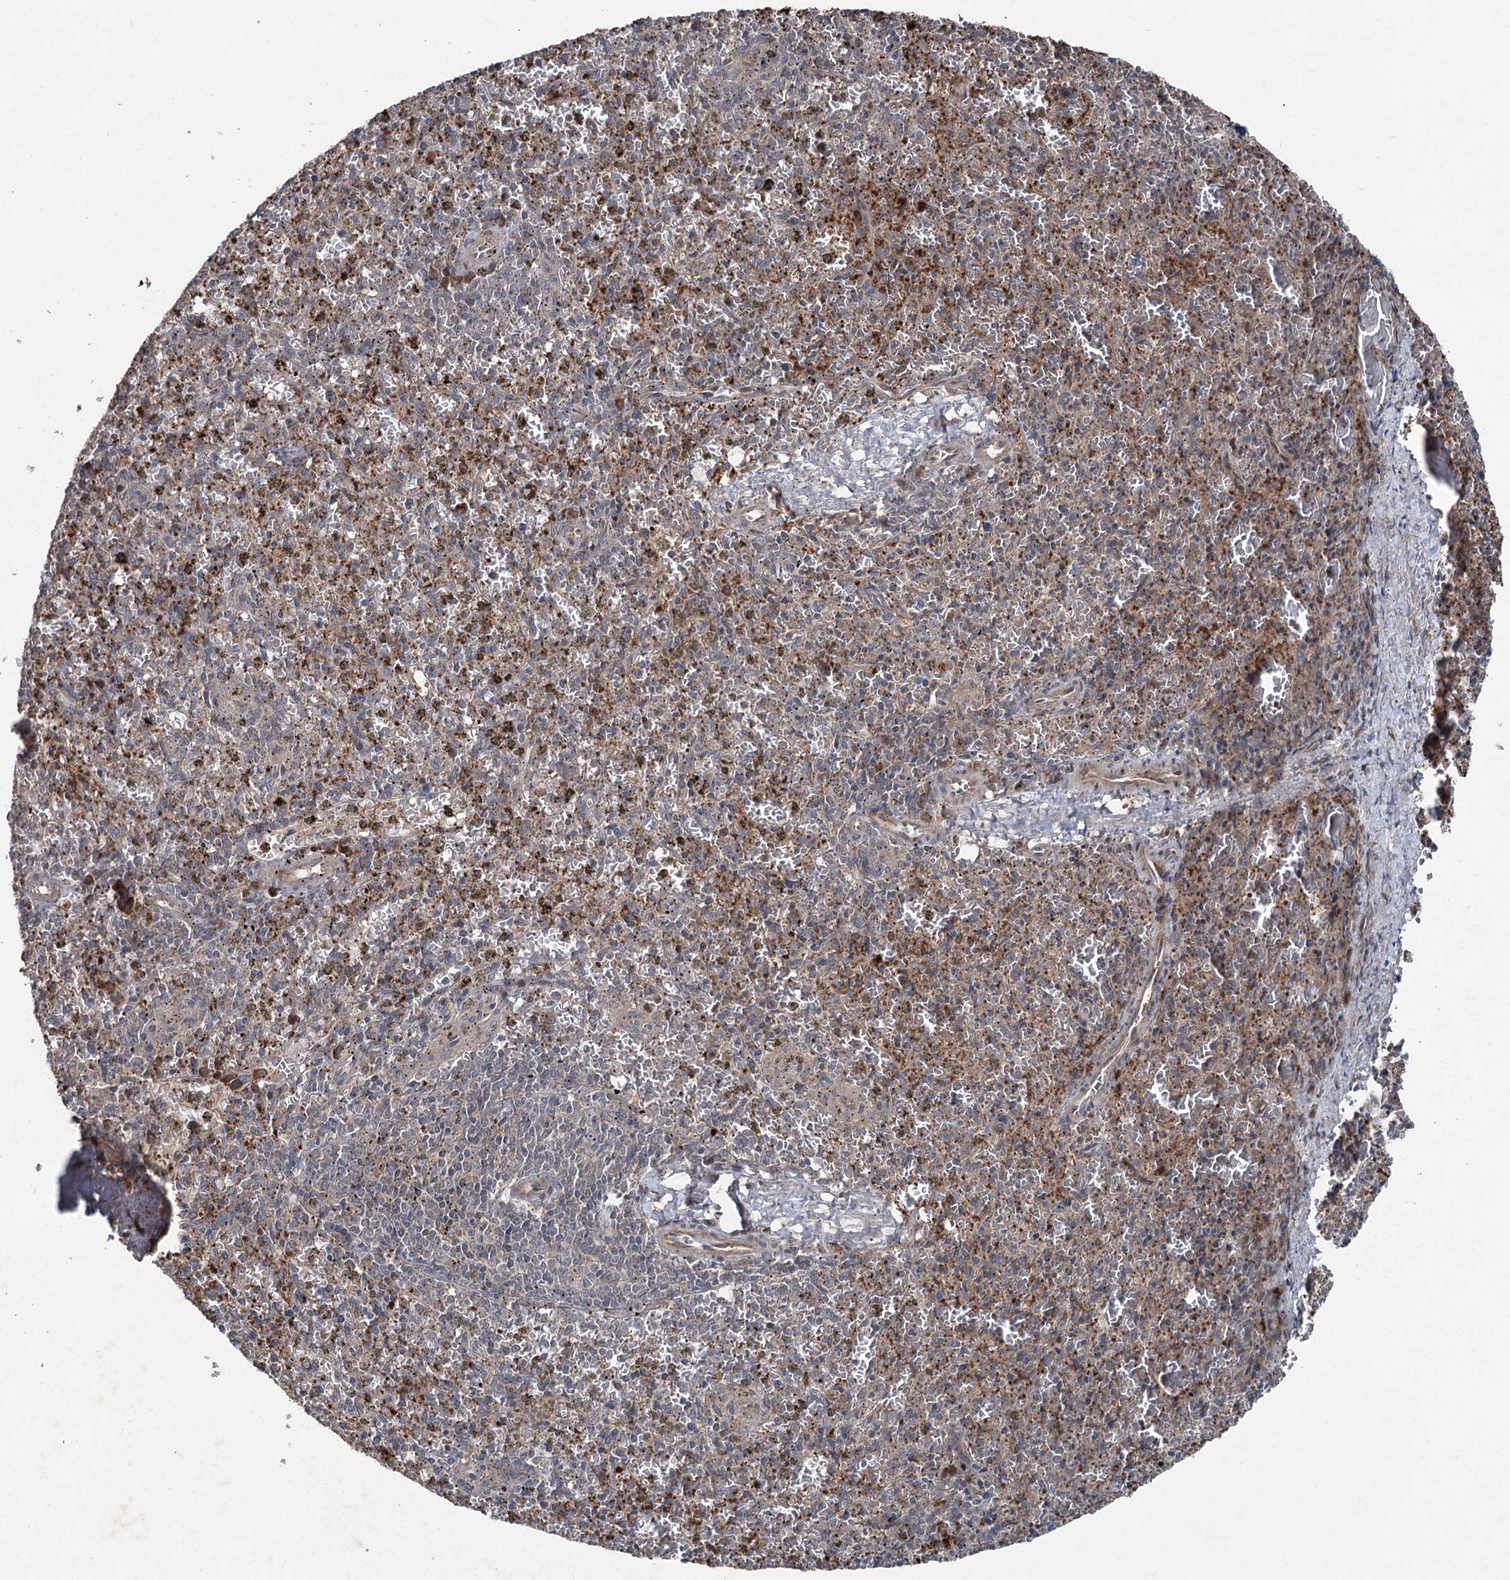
{"staining": {"intensity": "moderate", "quantity": "<25%", "location": "cytoplasmic/membranous"}, "tissue": "spleen", "cell_type": "Cells in red pulp", "image_type": "normal", "snomed": [{"axis": "morphology", "description": "Normal tissue, NOS"}, {"axis": "topography", "description": "Spleen"}], "caption": "A brown stain shows moderate cytoplasmic/membranous staining of a protein in cells in red pulp of unremarkable spleen. The protein is shown in brown color, while the nuclei are stained blue.", "gene": "MAPK8IP2", "patient": {"sex": "male", "age": 72}}